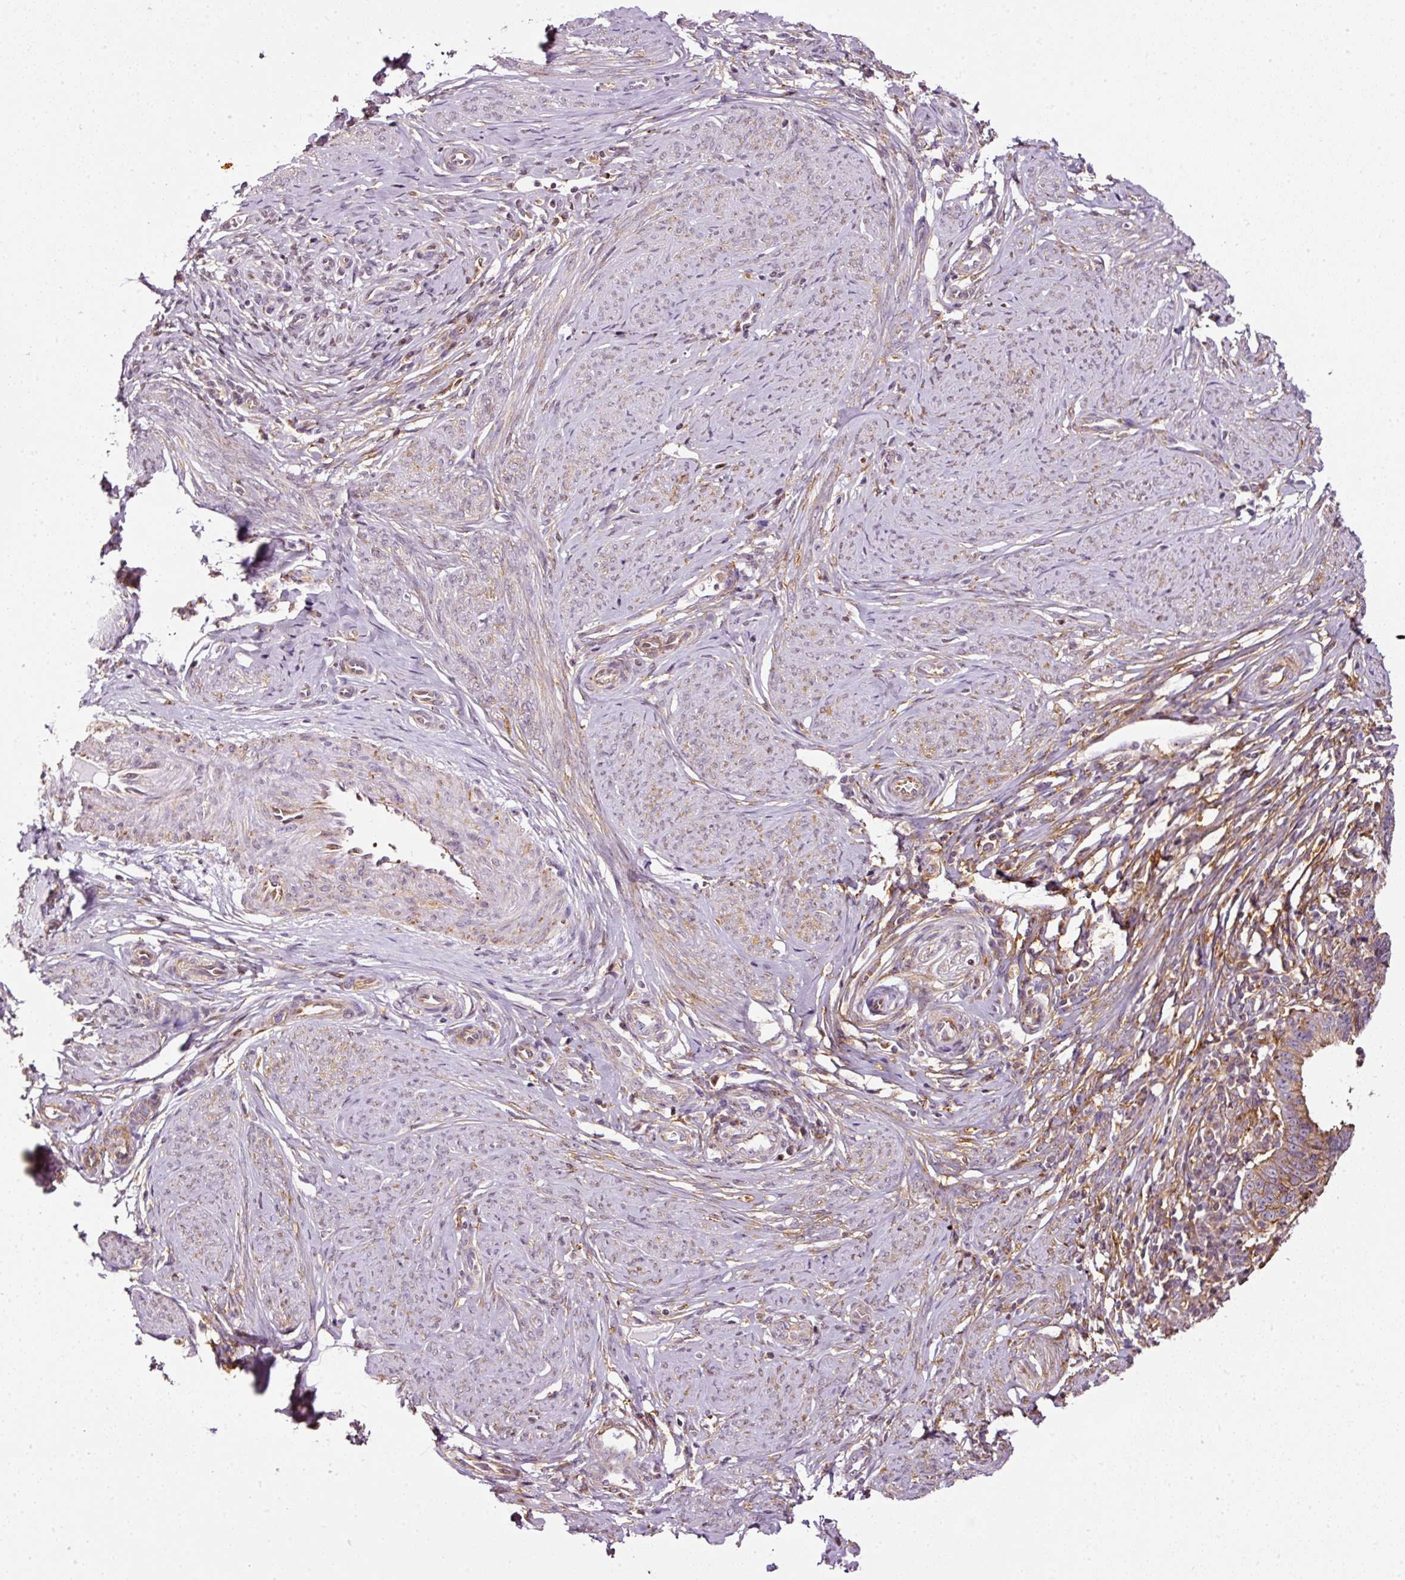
{"staining": {"intensity": "moderate", "quantity": ">75%", "location": "cytoplasmic/membranous"}, "tissue": "cervical cancer", "cell_type": "Tumor cells", "image_type": "cancer", "snomed": [{"axis": "morphology", "description": "Adenocarcinoma, NOS"}, {"axis": "topography", "description": "Cervix"}], "caption": "Immunohistochemical staining of cervical cancer (adenocarcinoma) reveals moderate cytoplasmic/membranous protein expression in approximately >75% of tumor cells. The staining was performed using DAB, with brown indicating positive protein expression. Nuclei are stained blue with hematoxylin.", "gene": "SCNM1", "patient": {"sex": "female", "age": 36}}